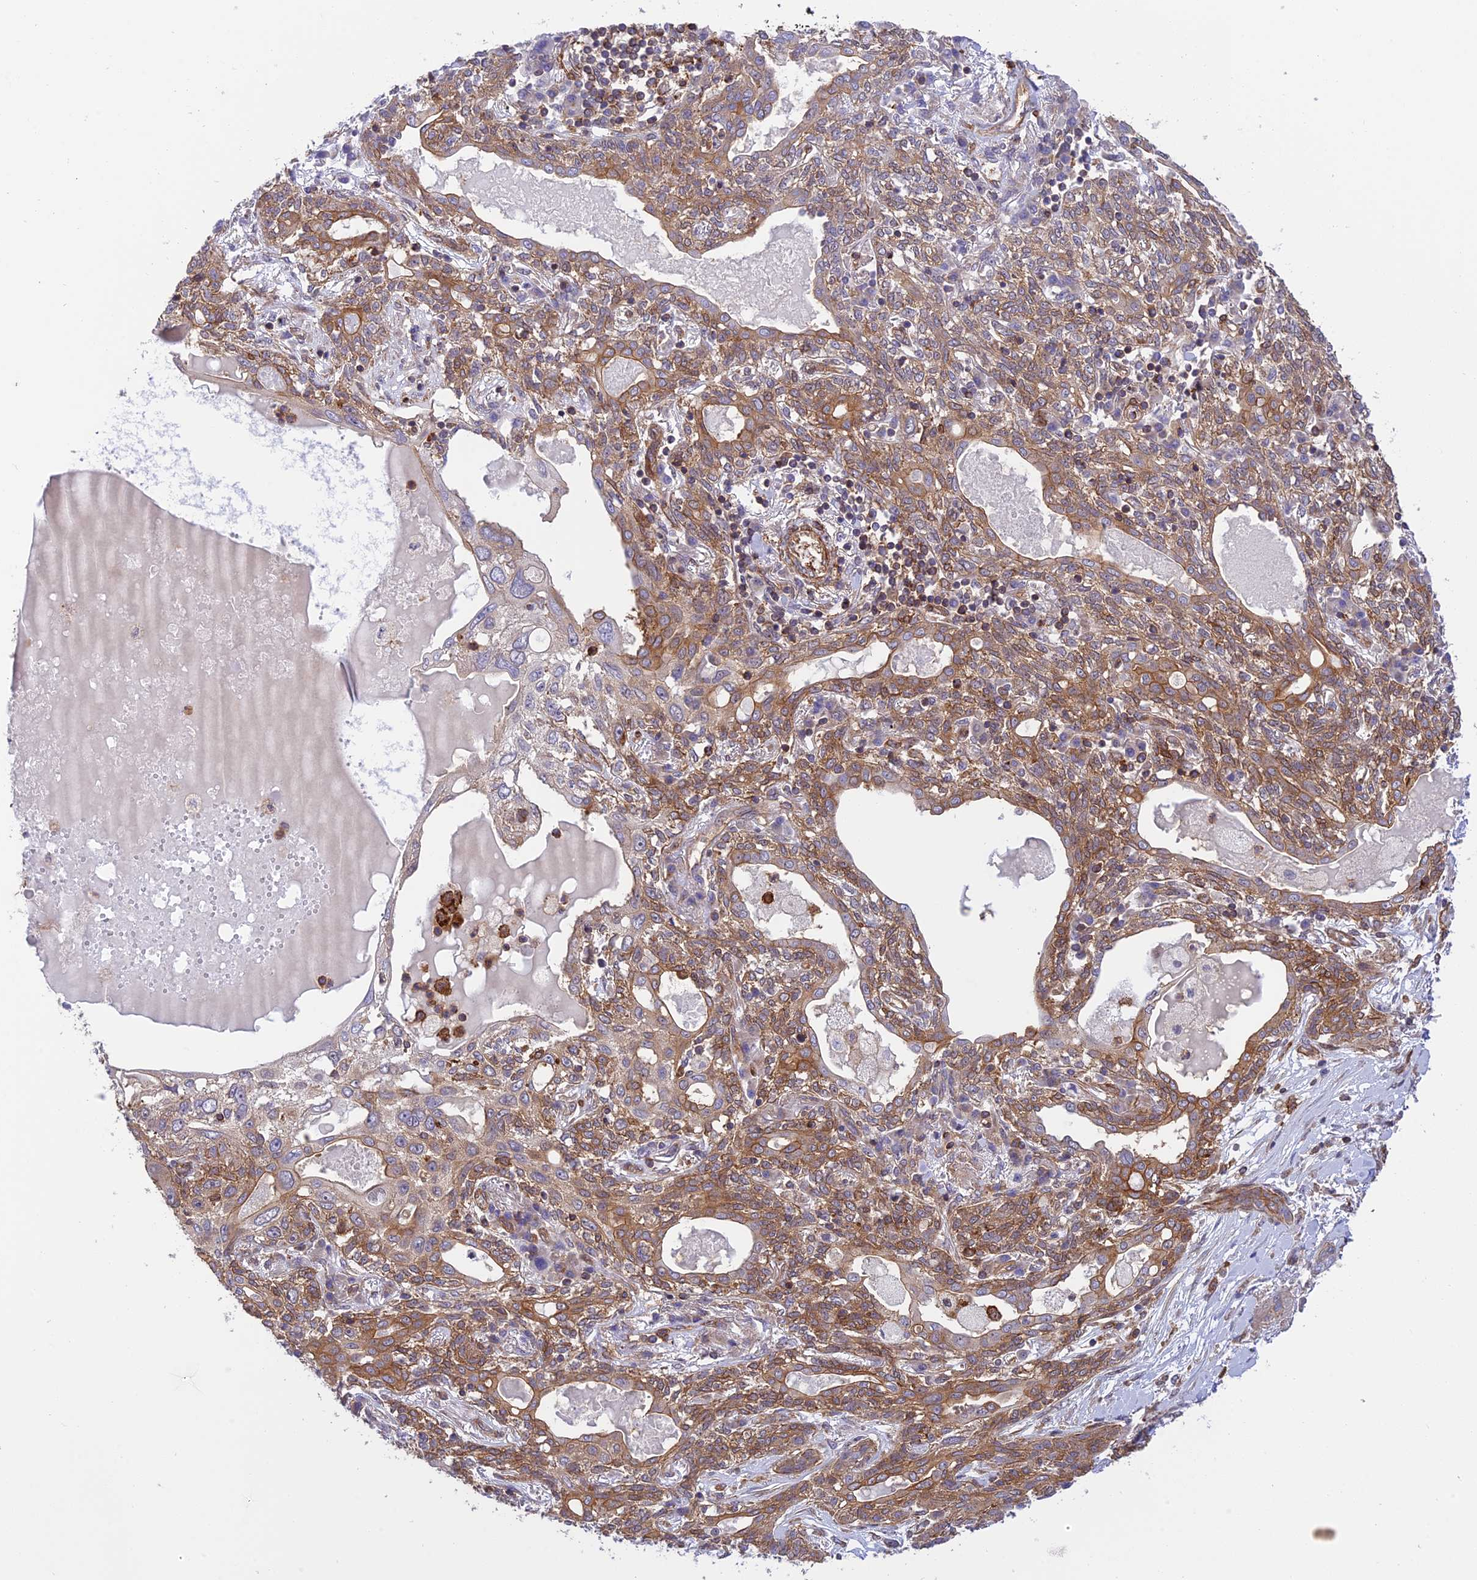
{"staining": {"intensity": "moderate", "quantity": ">75%", "location": "cytoplasmic/membranous"}, "tissue": "lung cancer", "cell_type": "Tumor cells", "image_type": "cancer", "snomed": [{"axis": "morphology", "description": "Squamous cell carcinoma, NOS"}, {"axis": "topography", "description": "Lung"}], "caption": "IHC of human squamous cell carcinoma (lung) exhibits medium levels of moderate cytoplasmic/membranous positivity in approximately >75% of tumor cells. (DAB IHC, brown staining for protein, blue staining for nuclei).", "gene": "EVI5L", "patient": {"sex": "female", "age": 70}}